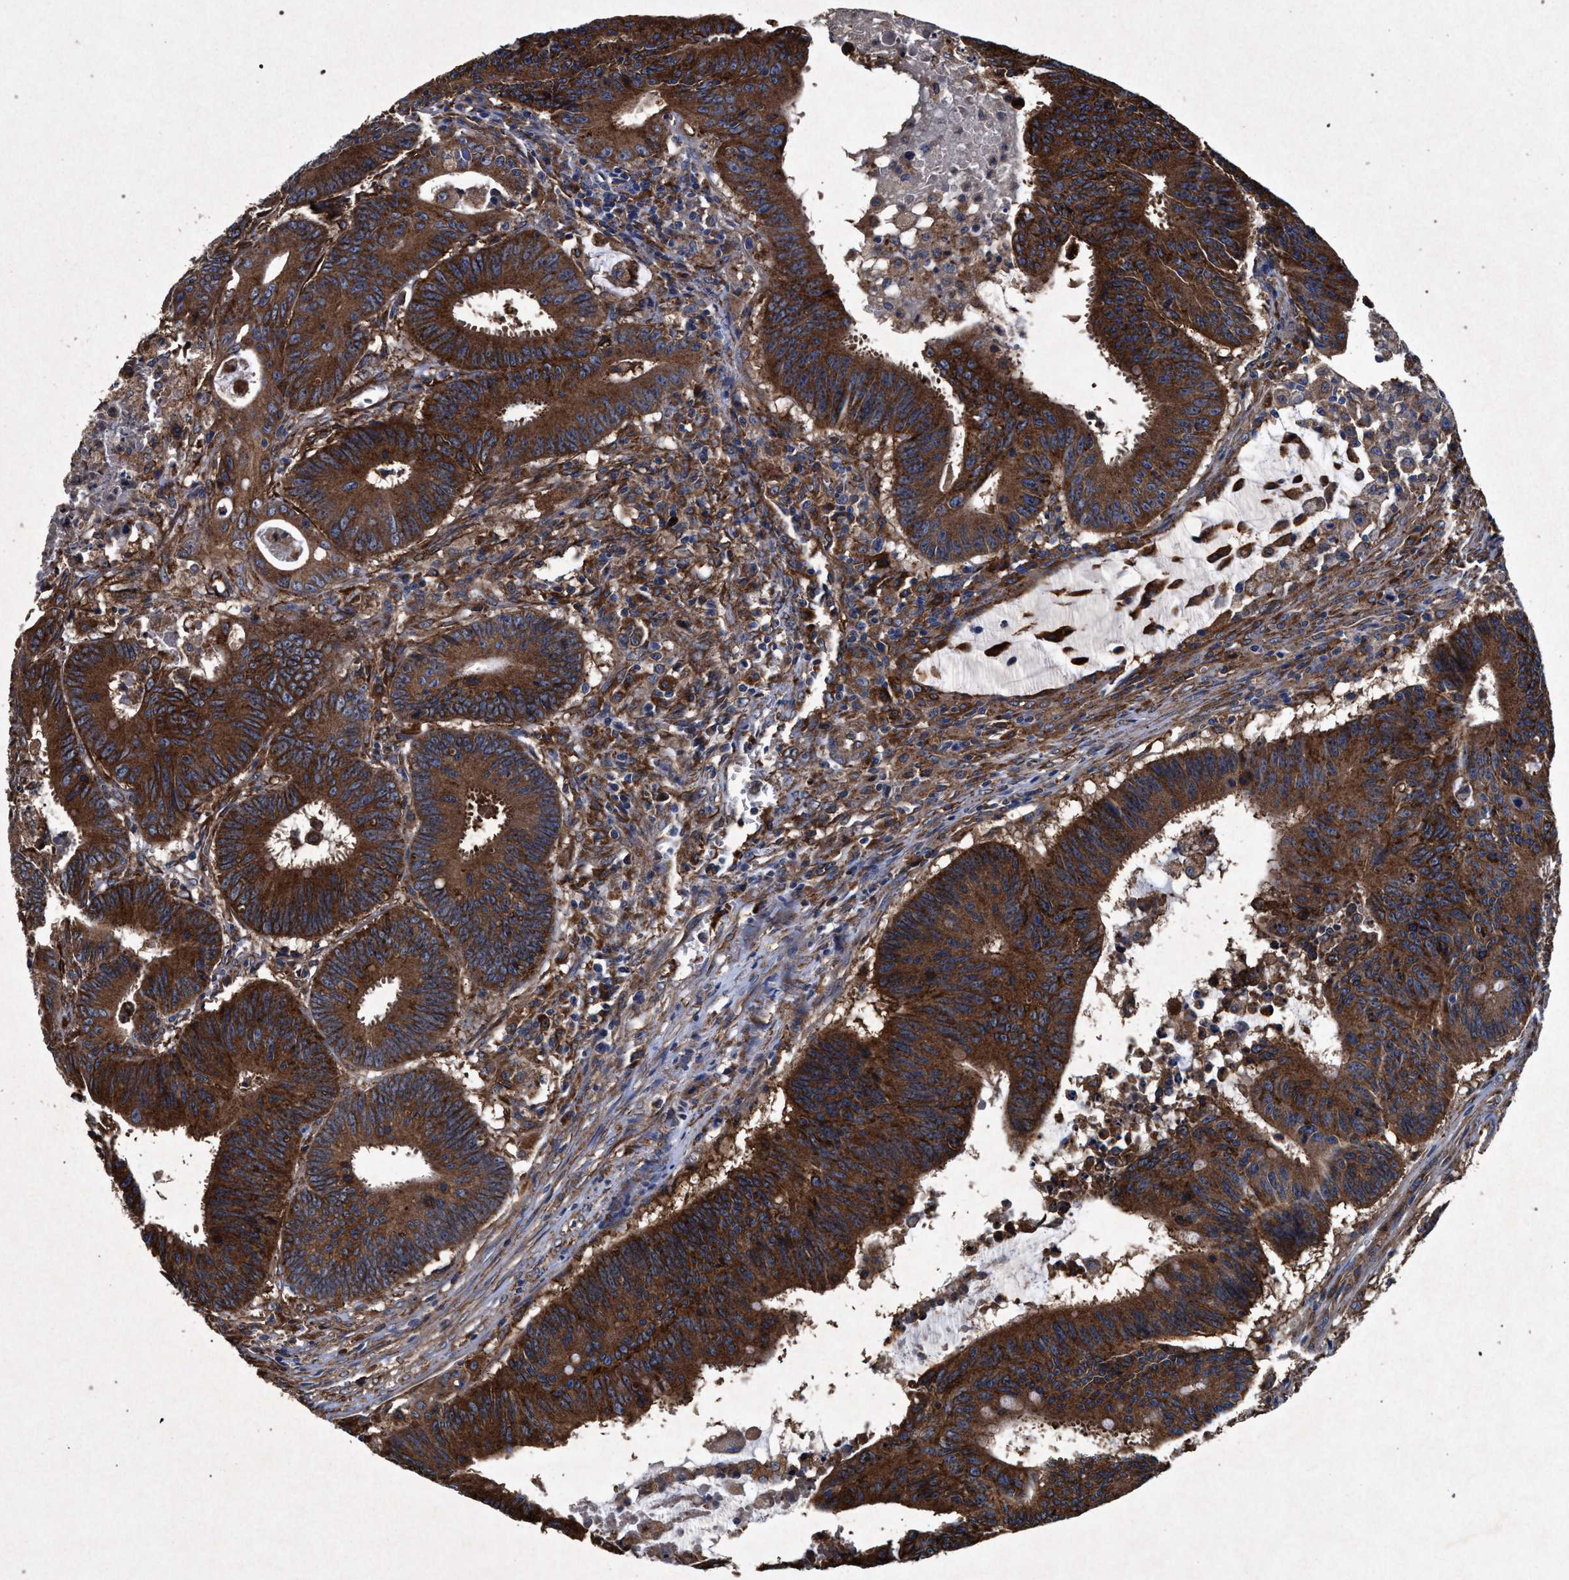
{"staining": {"intensity": "strong", "quantity": ">75%", "location": "cytoplasmic/membranous"}, "tissue": "colorectal cancer", "cell_type": "Tumor cells", "image_type": "cancer", "snomed": [{"axis": "morphology", "description": "Adenocarcinoma, NOS"}, {"axis": "topography", "description": "Colon"}], "caption": "Protein staining exhibits strong cytoplasmic/membranous expression in about >75% of tumor cells in colorectal cancer. (Brightfield microscopy of DAB IHC at high magnification).", "gene": "MARCKS", "patient": {"sex": "male", "age": 45}}